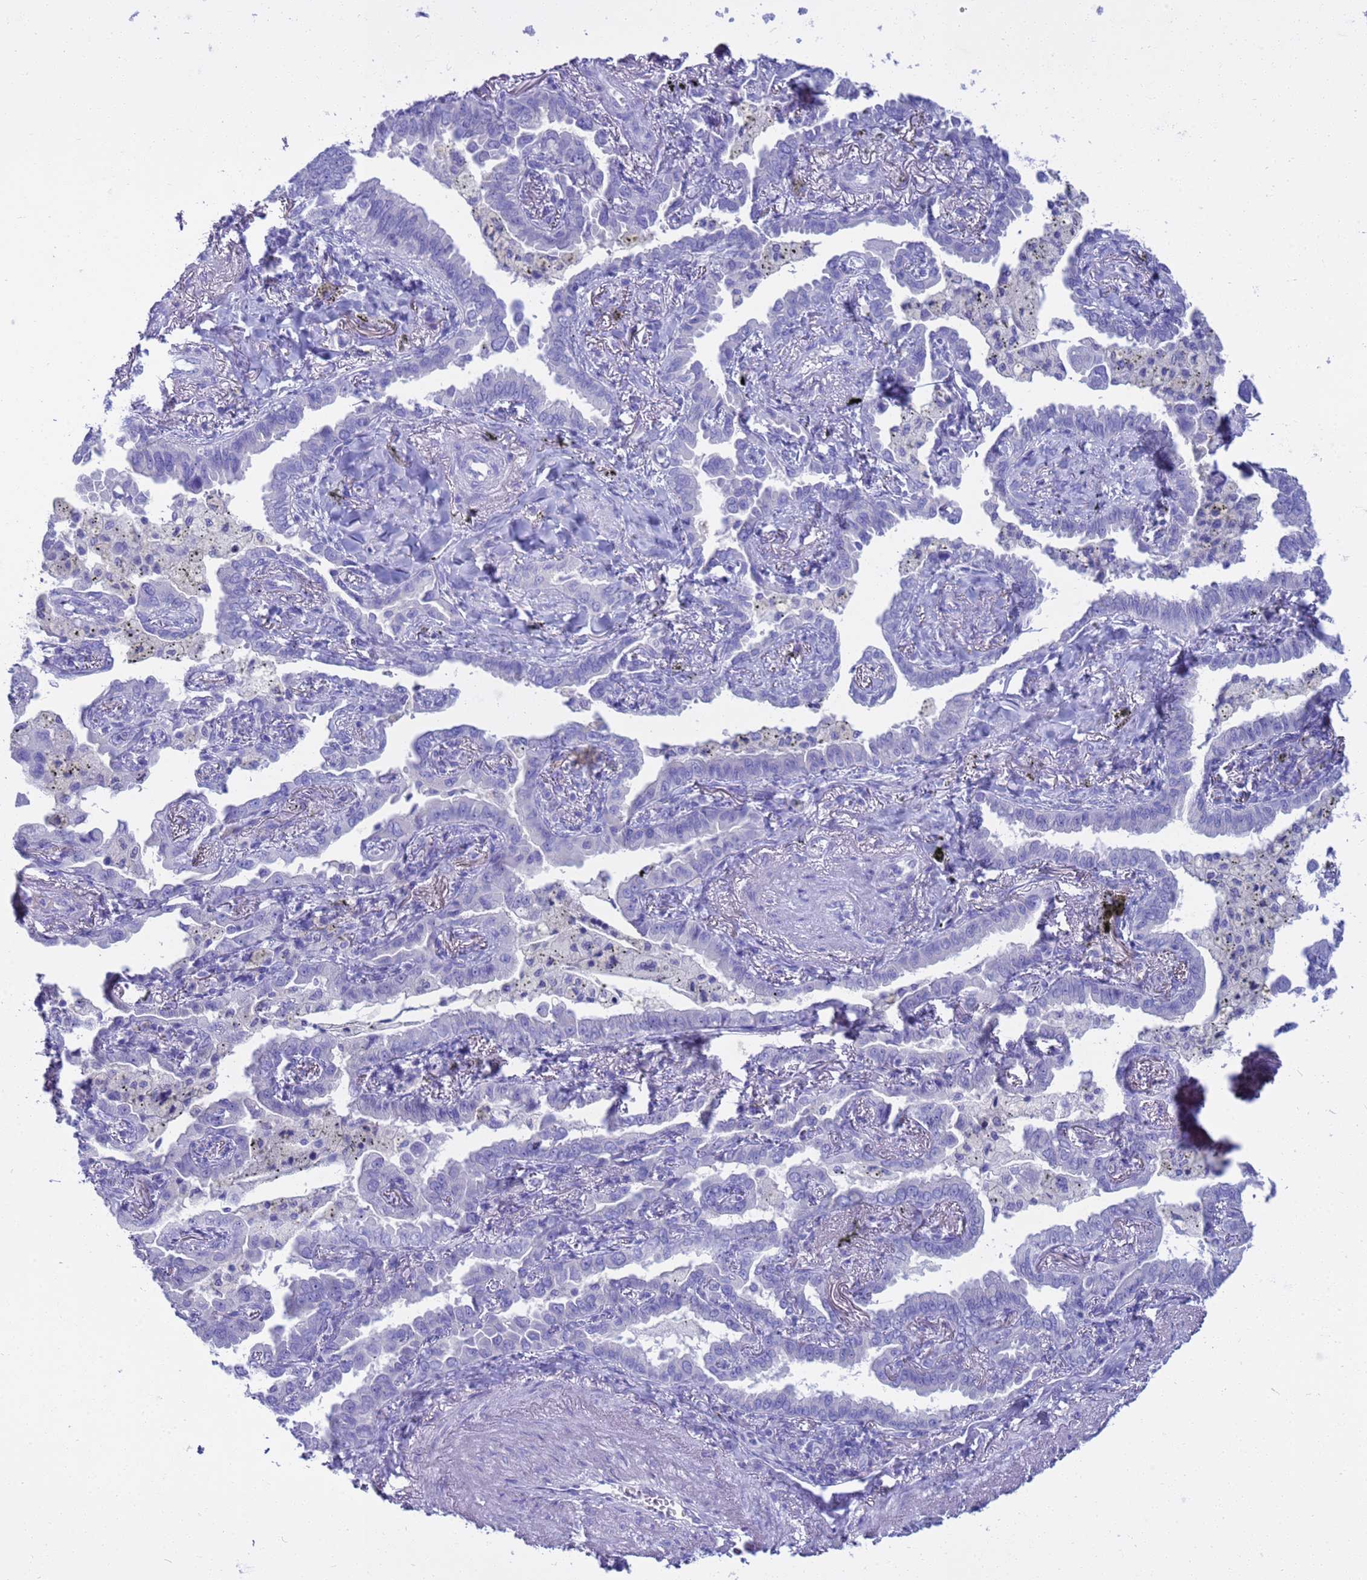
{"staining": {"intensity": "negative", "quantity": "none", "location": "none"}, "tissue": "lung cancer", "cell_type": "Tumor cells", "image_type": "cancer", "snomed": [{"axis": "morphology", "description": "Adenocarcinoma, NOS"}, {"axis": "topography", "description": "Lung"}], "caption": "Immunohistochemistry (IHC) image of neoplastic tissue: lung adenocarcinoma stained with DAB (3,3'-diaminobenzidine) displays no significant protein staining in tumor cells. The staining was performed using DAB to visualize the protein expression in brown, while the nuclei were stained in blue with hematoxylin (Magnification: 20x).", "gene": "SYCN", "patient": {"sex": "male", "age": 67}}